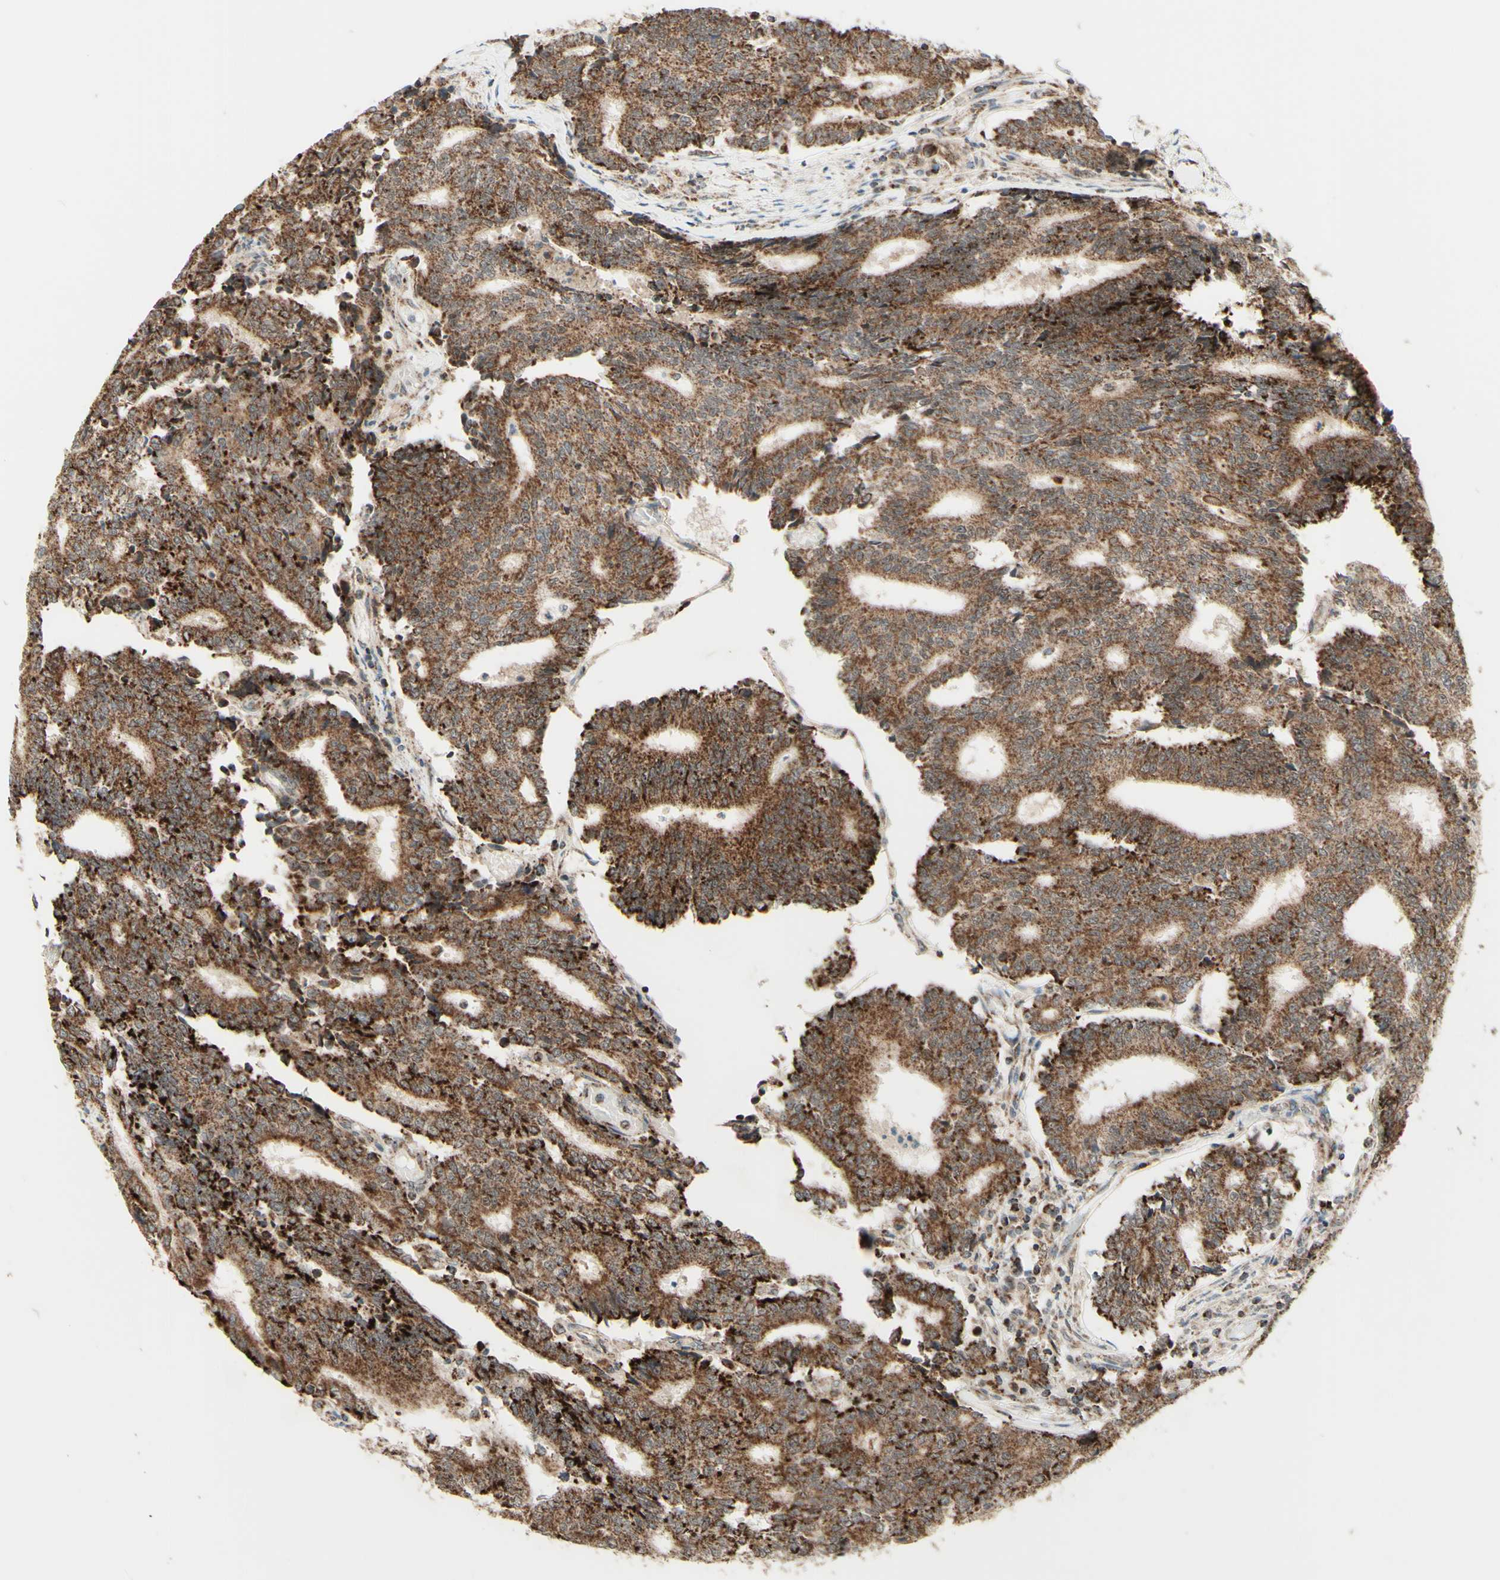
{"staining": {"intensity": "moderate", "quantity": ">75%", "location": "cytoplasmic/membranous"}, "tissue": "prostate cancer", "cell_type": "Tumor cells", "image_type": "cancer", "snomed": [{"axis": "morphology", "description": "Normal tissue, NOS"}, {"axis": "morphology", "description": "Adenocarcinoma, High grade"}, {"axis": "topography", "description": "Prostate"}, {"axis": "topography", "description": "Seminal veicle"}], "caption": "Approximately >75% of tumor cells in human adenocarcinoma (high-grade) (prostate) demonstrate moderate cytoplasmic/membranous protein positivity as visualized by brown immunohistochemical staining.", "gene": "DHRS3", "patient": {"sex": "male", "age": 55}}